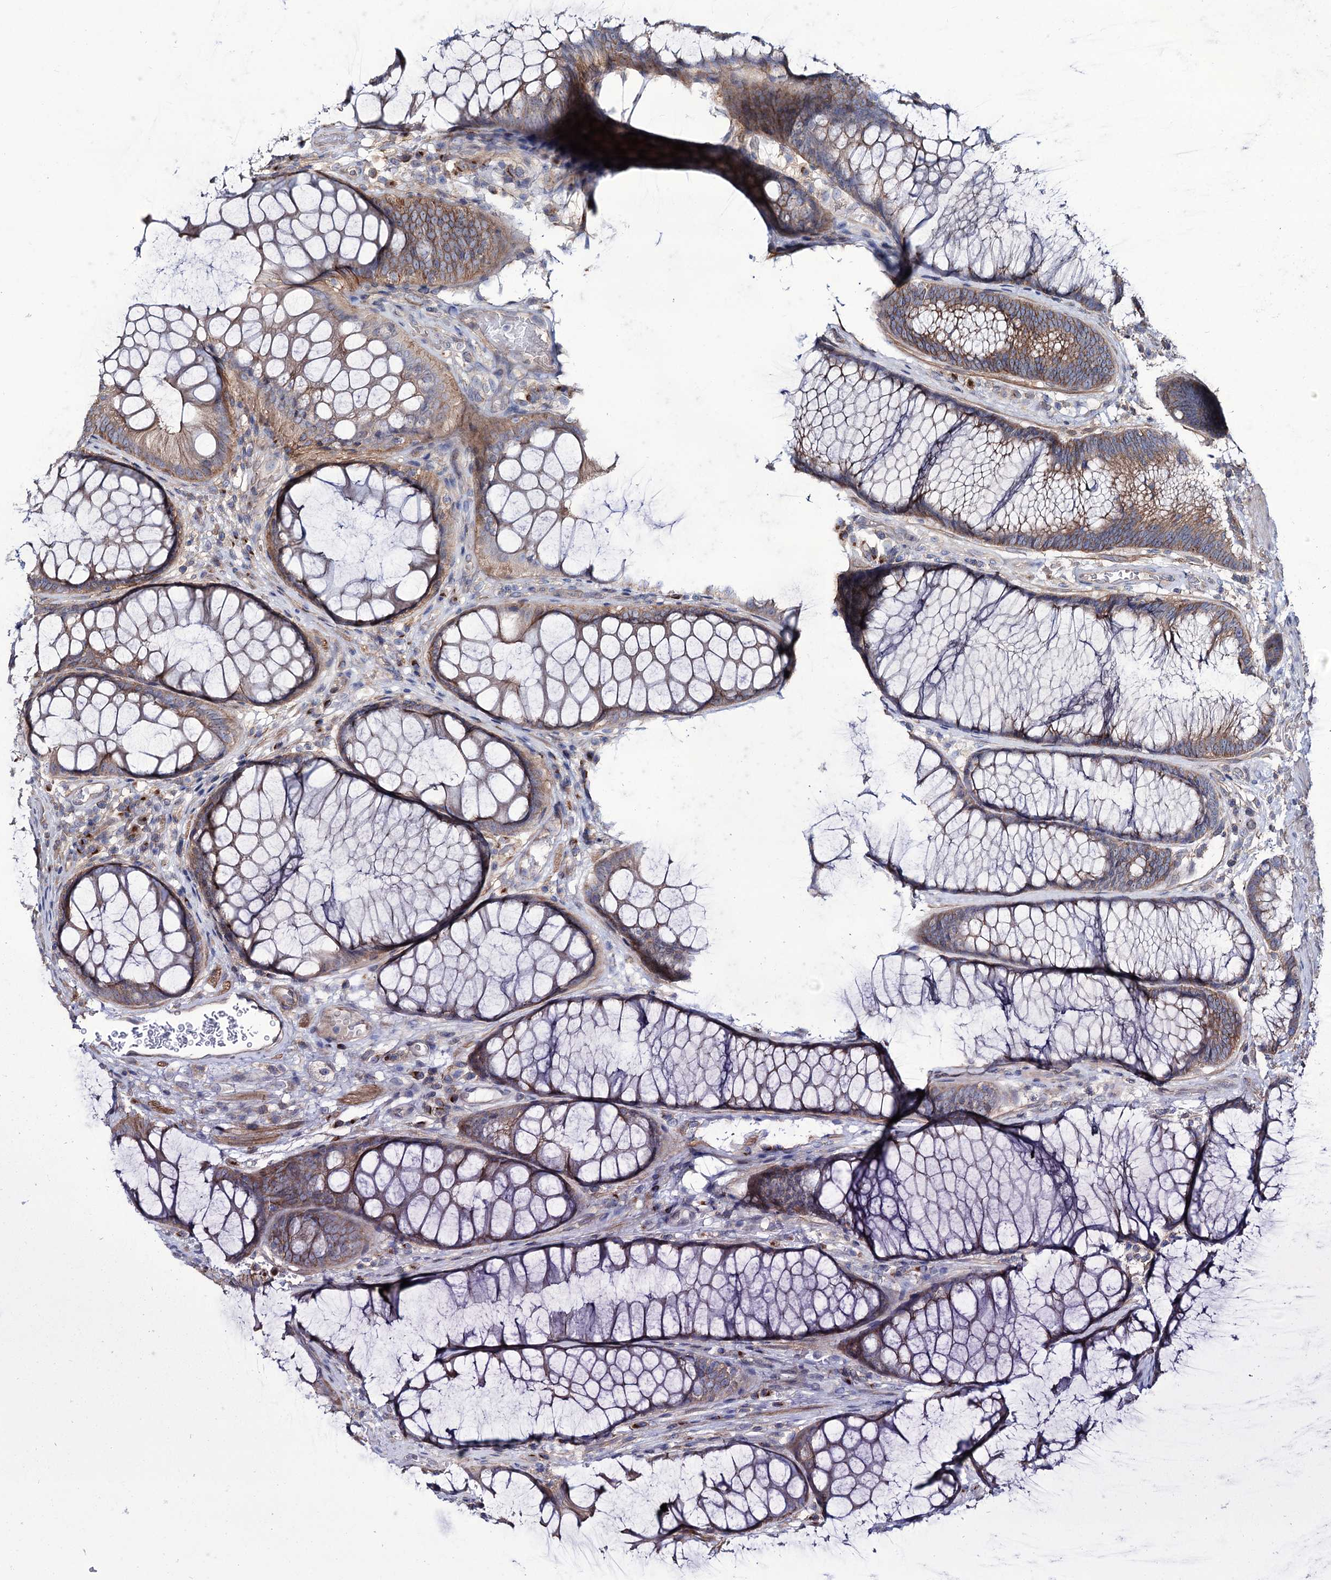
{"staining": {"intensity": "weak", "quantity": ">75%", "location": "cytoplasmic/membranous"}, "tissue": "colon", "cell_type": "Endothelial cells", "image_type": "normal", "snomed": [{"axis": "morphology", "description": "Normal tissue, NOS"}, {"axis": "topography", "description": "Colon"}], "caption": "Human colon stained for a protein (brown) reveals weak cytoplasmic/membranous positive expression in approximately >75% of endothelial cells.", "gene": "SEC24A", "patient": {"sex": "female", "age": 82}}